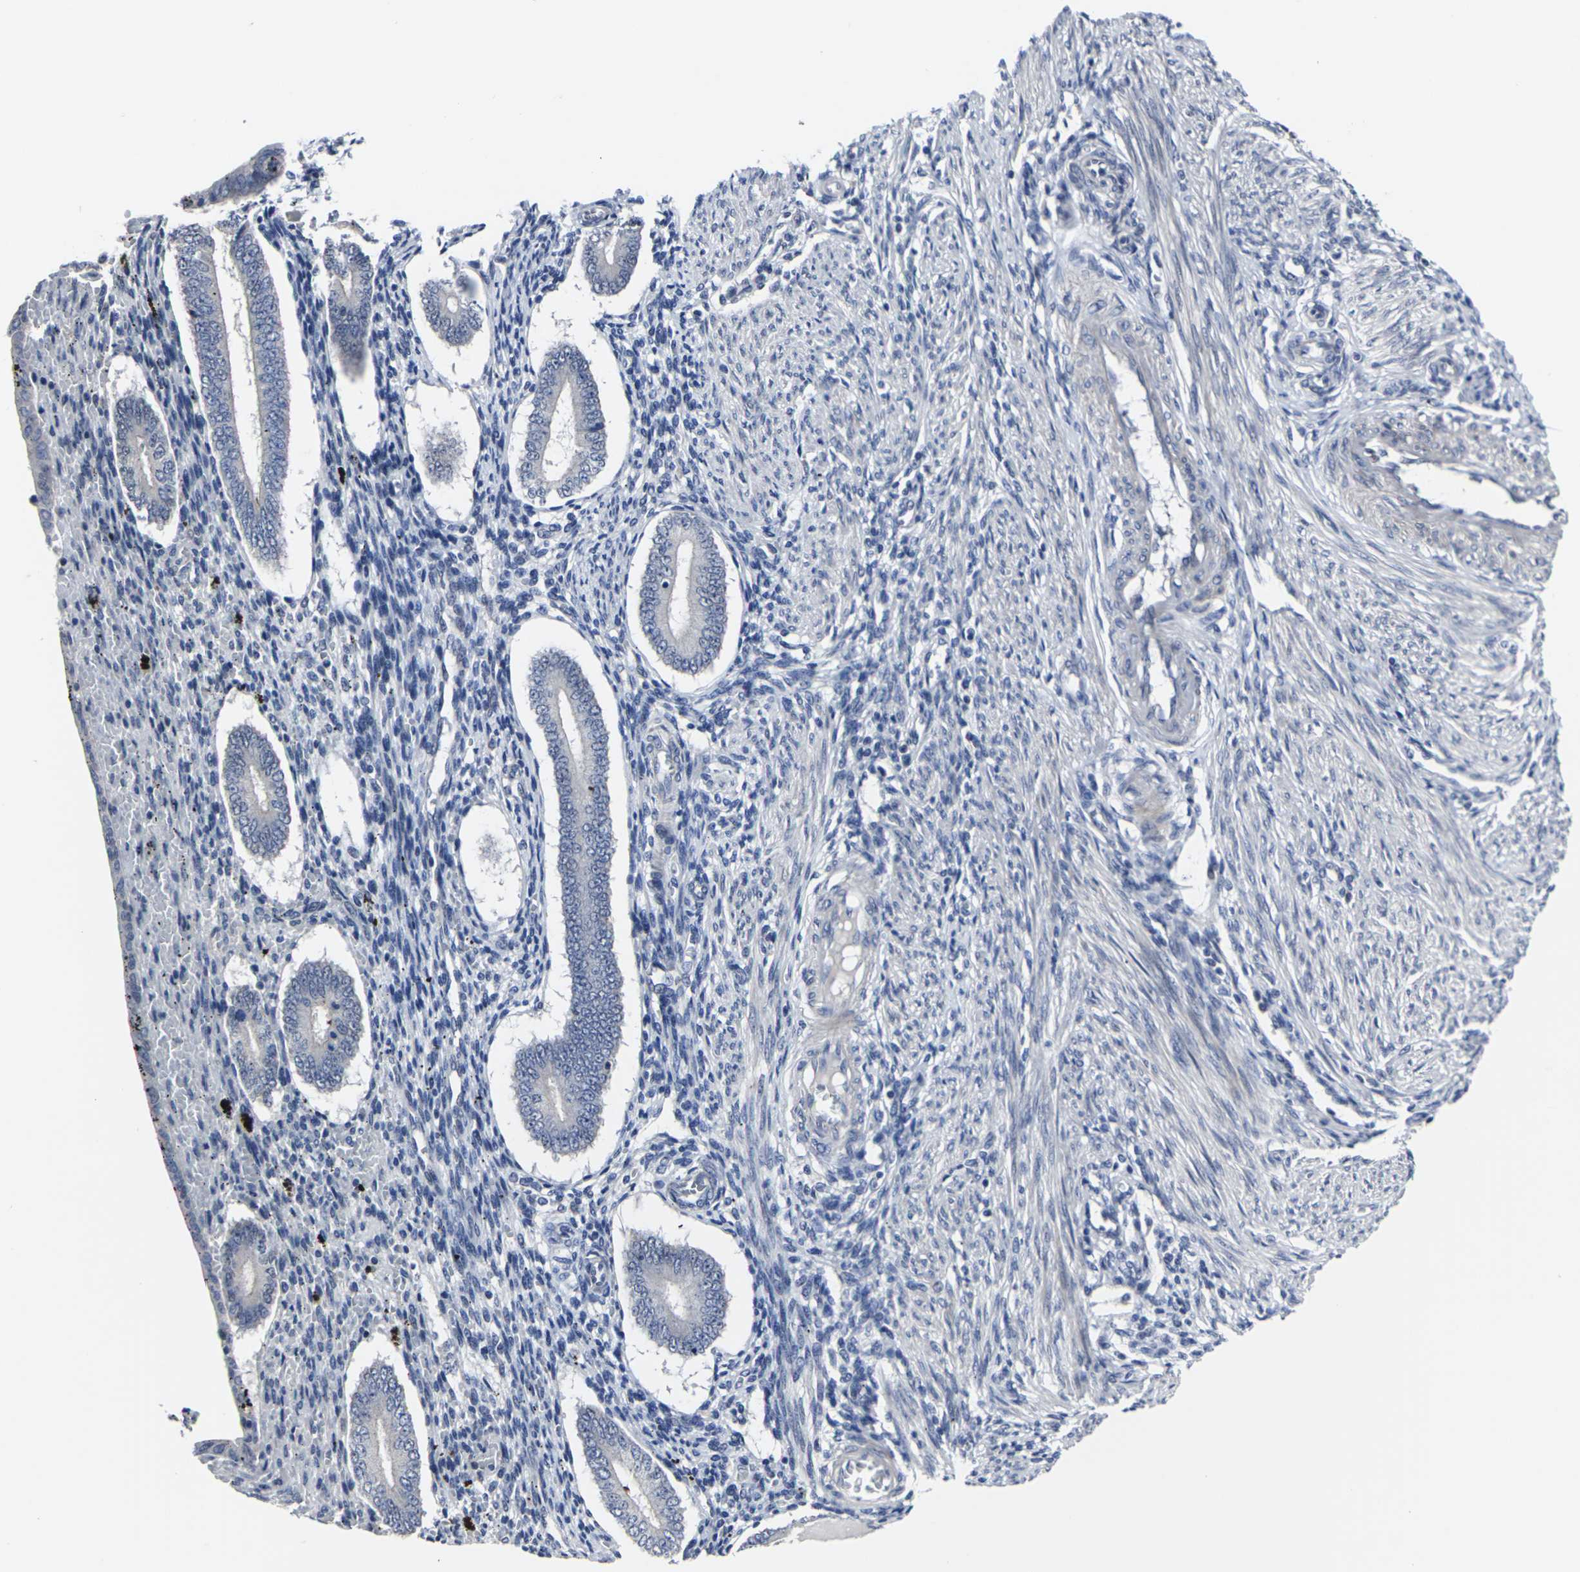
{"staining": {"intensity": "negative", "quantity": "none", "location": "none"}, "tissue": "endometrium", "cell_type": "Cells in endometrial stroma", "image_type": "normal", "snomed": [{"axis": "morphology", "description": "Normal tissue, NOS"}, {"axis": "topography", "description": "Endometrium"}], "caption": "Immunohistochemistry micrograph of unremarkable endometrium stained for a protein (brown), which reveals no positivity in cells in endometrial stroma. (DAB immunohistochemistry (IHC) visualized using brightfield microscopy, high magnification).", "gene": "MSANTD4", "patient": {"sex": "female", "age": 42}}